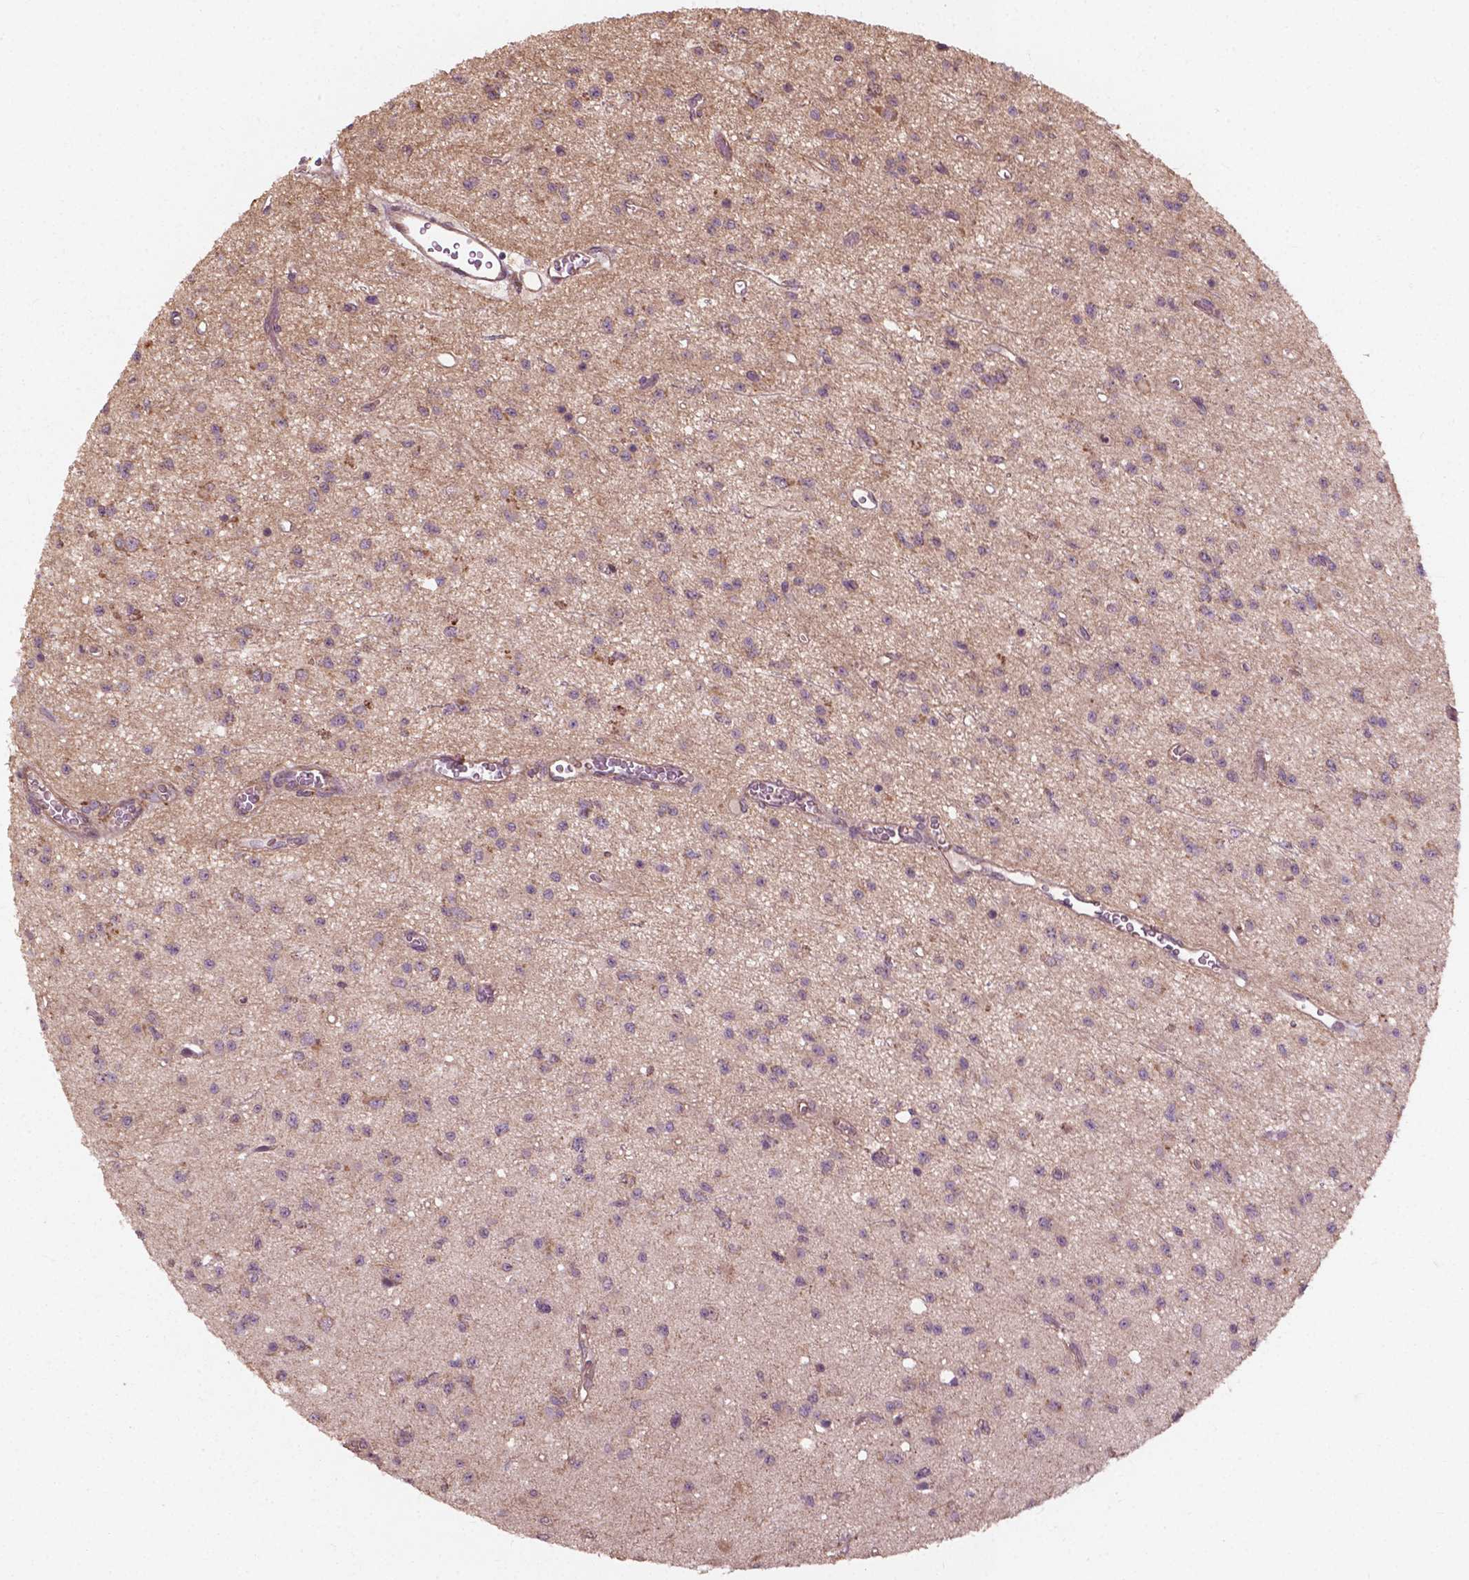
{"staining": {"intensity": "negative", "quantity": "none", "location": "none"}, "tissue": "glioma", "cell_type": "Tumor cells", "image_type": "cancer", "snomed": [{"axis": "morphology", "description": "Glioma, malignant, Low grade"}, {"axis": "topography", "description": "Brain"}], "caption": "This image is of malignant glioma (low-grade) stained with immunohistochemistry (IHC) to label a protein in brown with the nuclei are counter-stained blue. There is no positivity in tumor cells. (DAB immunohistochemistry, high magnification).", "gene": "CDC42BPA", "patient": {"sex": "female", "age": 45}}